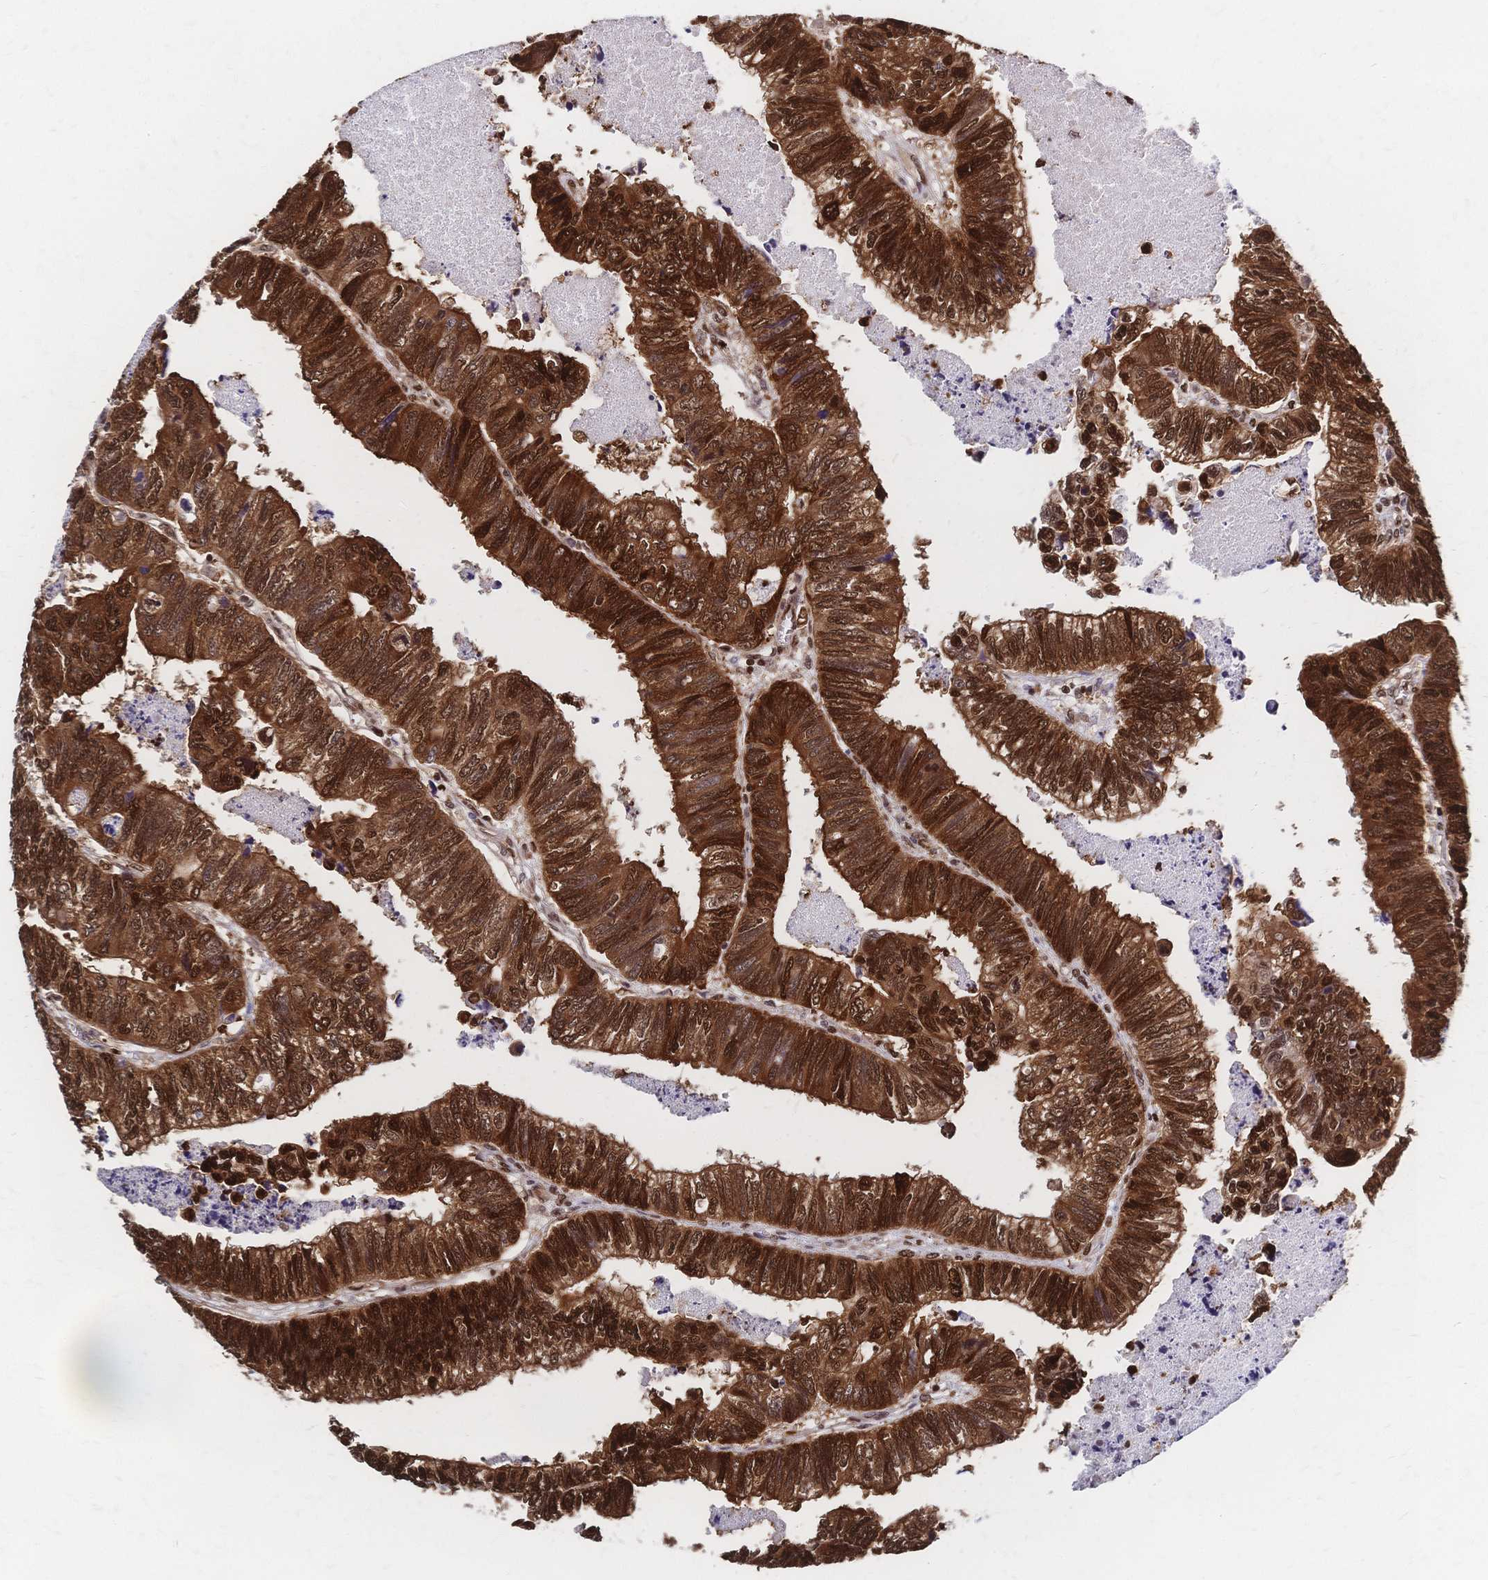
{"staining": {"intensity": "strong", "quantity": ">75%", "location": "cytoplasmic/membranous,nuclear"}, "tissue": "colorectal cancer", "cell_type": "Tumor cells", "image_type": "cancer", "snomed": [{"axis": "morphology", "description": "Adenocarcinoma, NOS"}, {"axis": "topography", "description": "Colon"}], "caption": "IHC of human colorectal cancer demonstrates high levels of strong cytoplasmic/membranous and nuclear expression in approximately >75% of tumor cells. (Stains: DAB in brown, nuclei in blue, Microscopy: brightfield microscopy at high magnification).", "gene": "HDGF", "patient": {"sex": "male", "age": 62}}